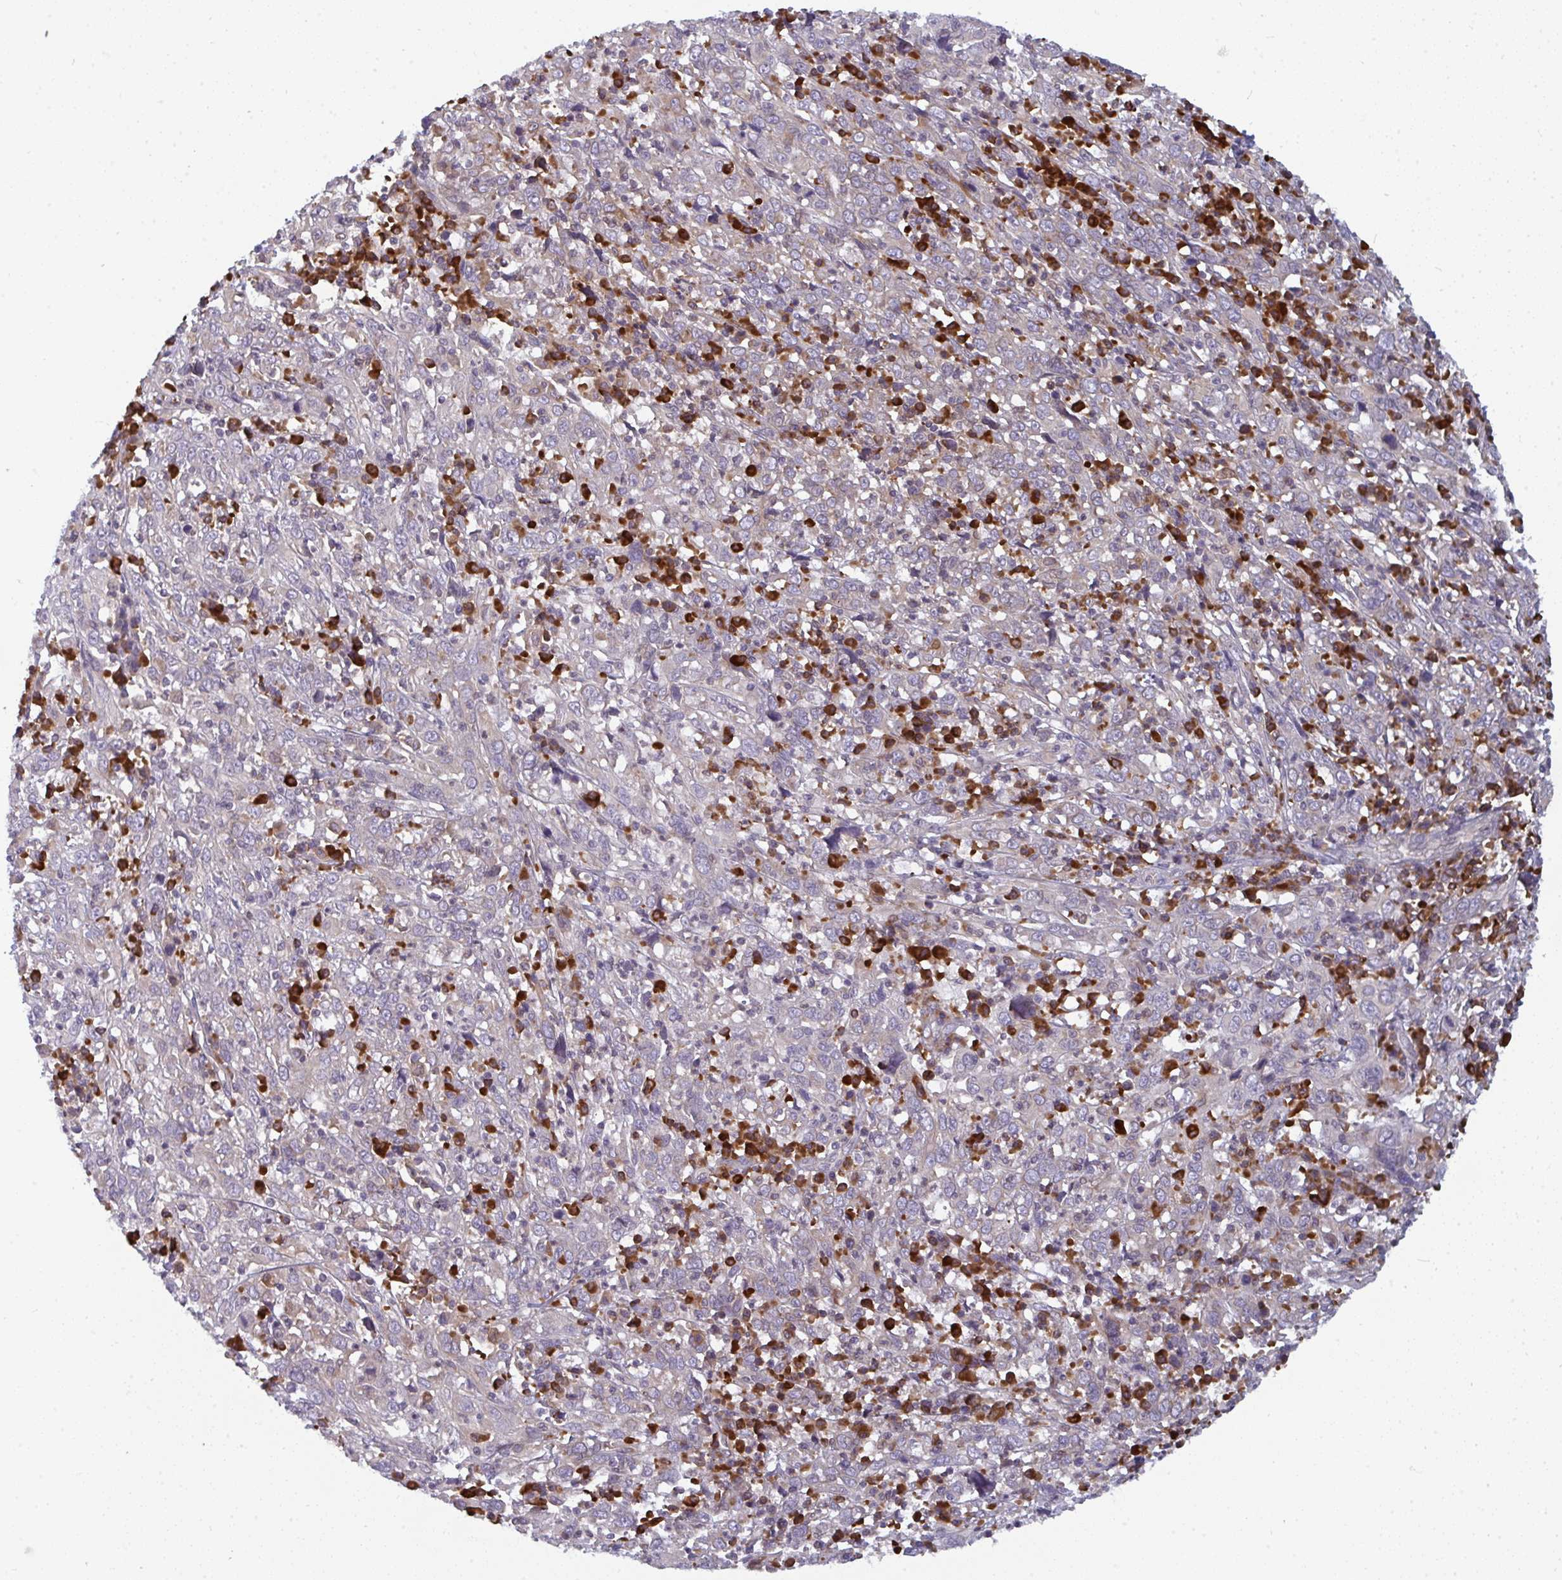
{"staining": {"intensity": "weak", "quantity": "<25%", "location": "cytoplasmic/membranous"}, "tissue": "cervical cancer", "cell_type": "Tumor cells", "image_type": "cancer", "snomed": [{"axis": "morphology", "description": "Squamous cell carcinoma, NOS"}, {"axis": "topography", "description": "Cervix"}], "caption": "The immunohistochemistry histopathology image has no significant staining in tumor cells of squamous cell carcinoma (cervical) tissue.", "gene": "LYSMD4", "patient": {"sex": "female", "age": 46}}